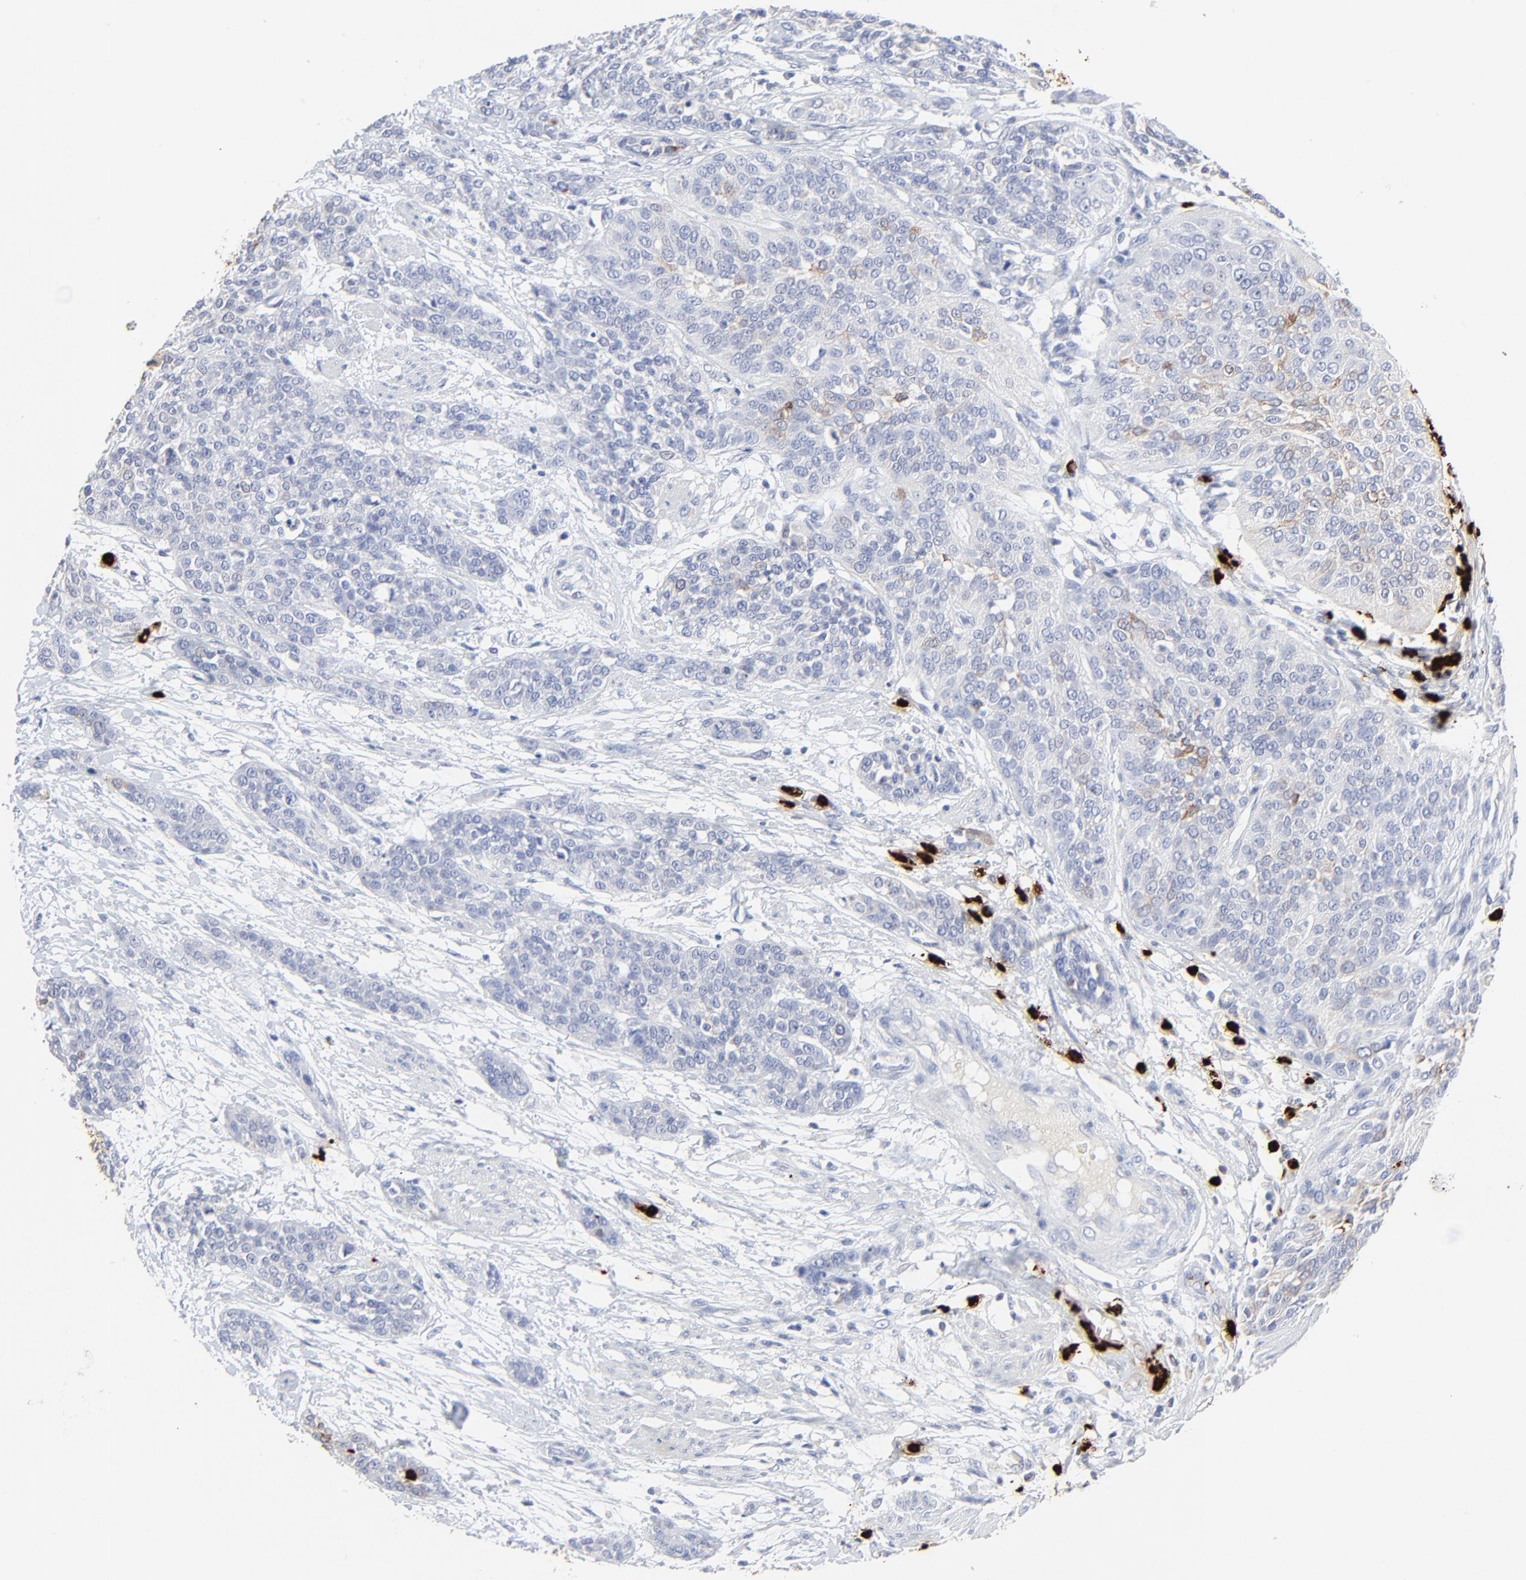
{"staining": {"intensity": "negative", "quantity": "none", "location": "none"}, "tissue": "urothelial cancer", "cell_type": "Tumor cells", "image_type": "cancer", "snomed": [{"axis": "morphology", "description": "Urothelial carcinoma, High grade"}, {"axis": "topography", "description": "Urinary bladder"}], "caption": "The histopathology image exhibits no staining of tumor cells in urothelial cancer.", "gene": "LCN2", "patient": {"sex": "male", "age": 56}}